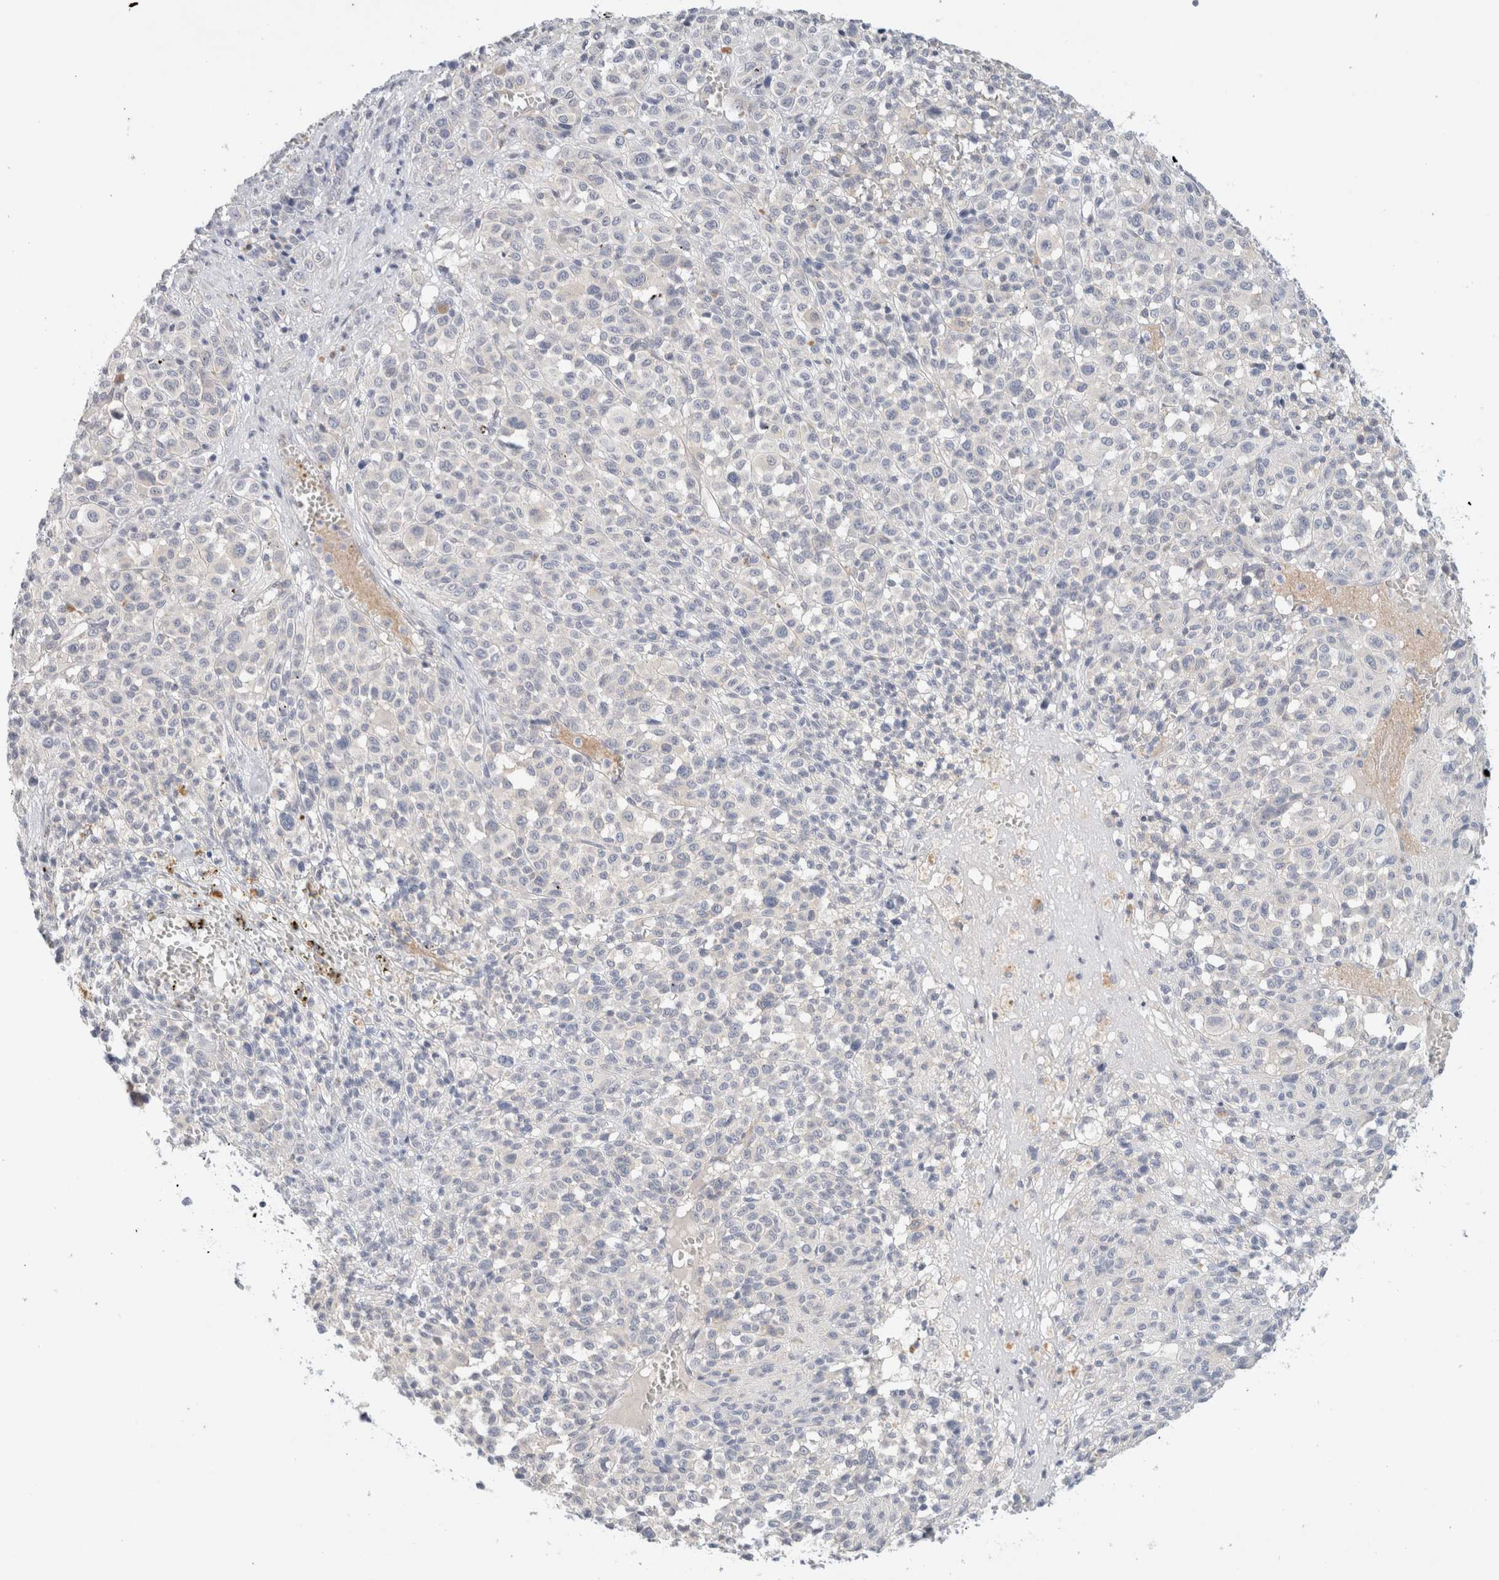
{"staining": {"intensity": "negative", "quantity": "none", "location": "none"}, "tissue": "melanoma", "cell_type": "Tumor cells", "image_type": "cancer", "snomed": [{"axis": "morphology", "description": "Malignant melanoma, Metastatic site"}, {"axis": "topography", "description": "Skin"}], "caption": "Tumor cells show no significant protein staining in malignant melanoma (metastatic site). (DAB (3,3'-diaminobenzidine) immunohistochemistry with hematoxylin counter stain).", "gene": "SPRTN", "patient": {"sex": "female", "age": 74}}